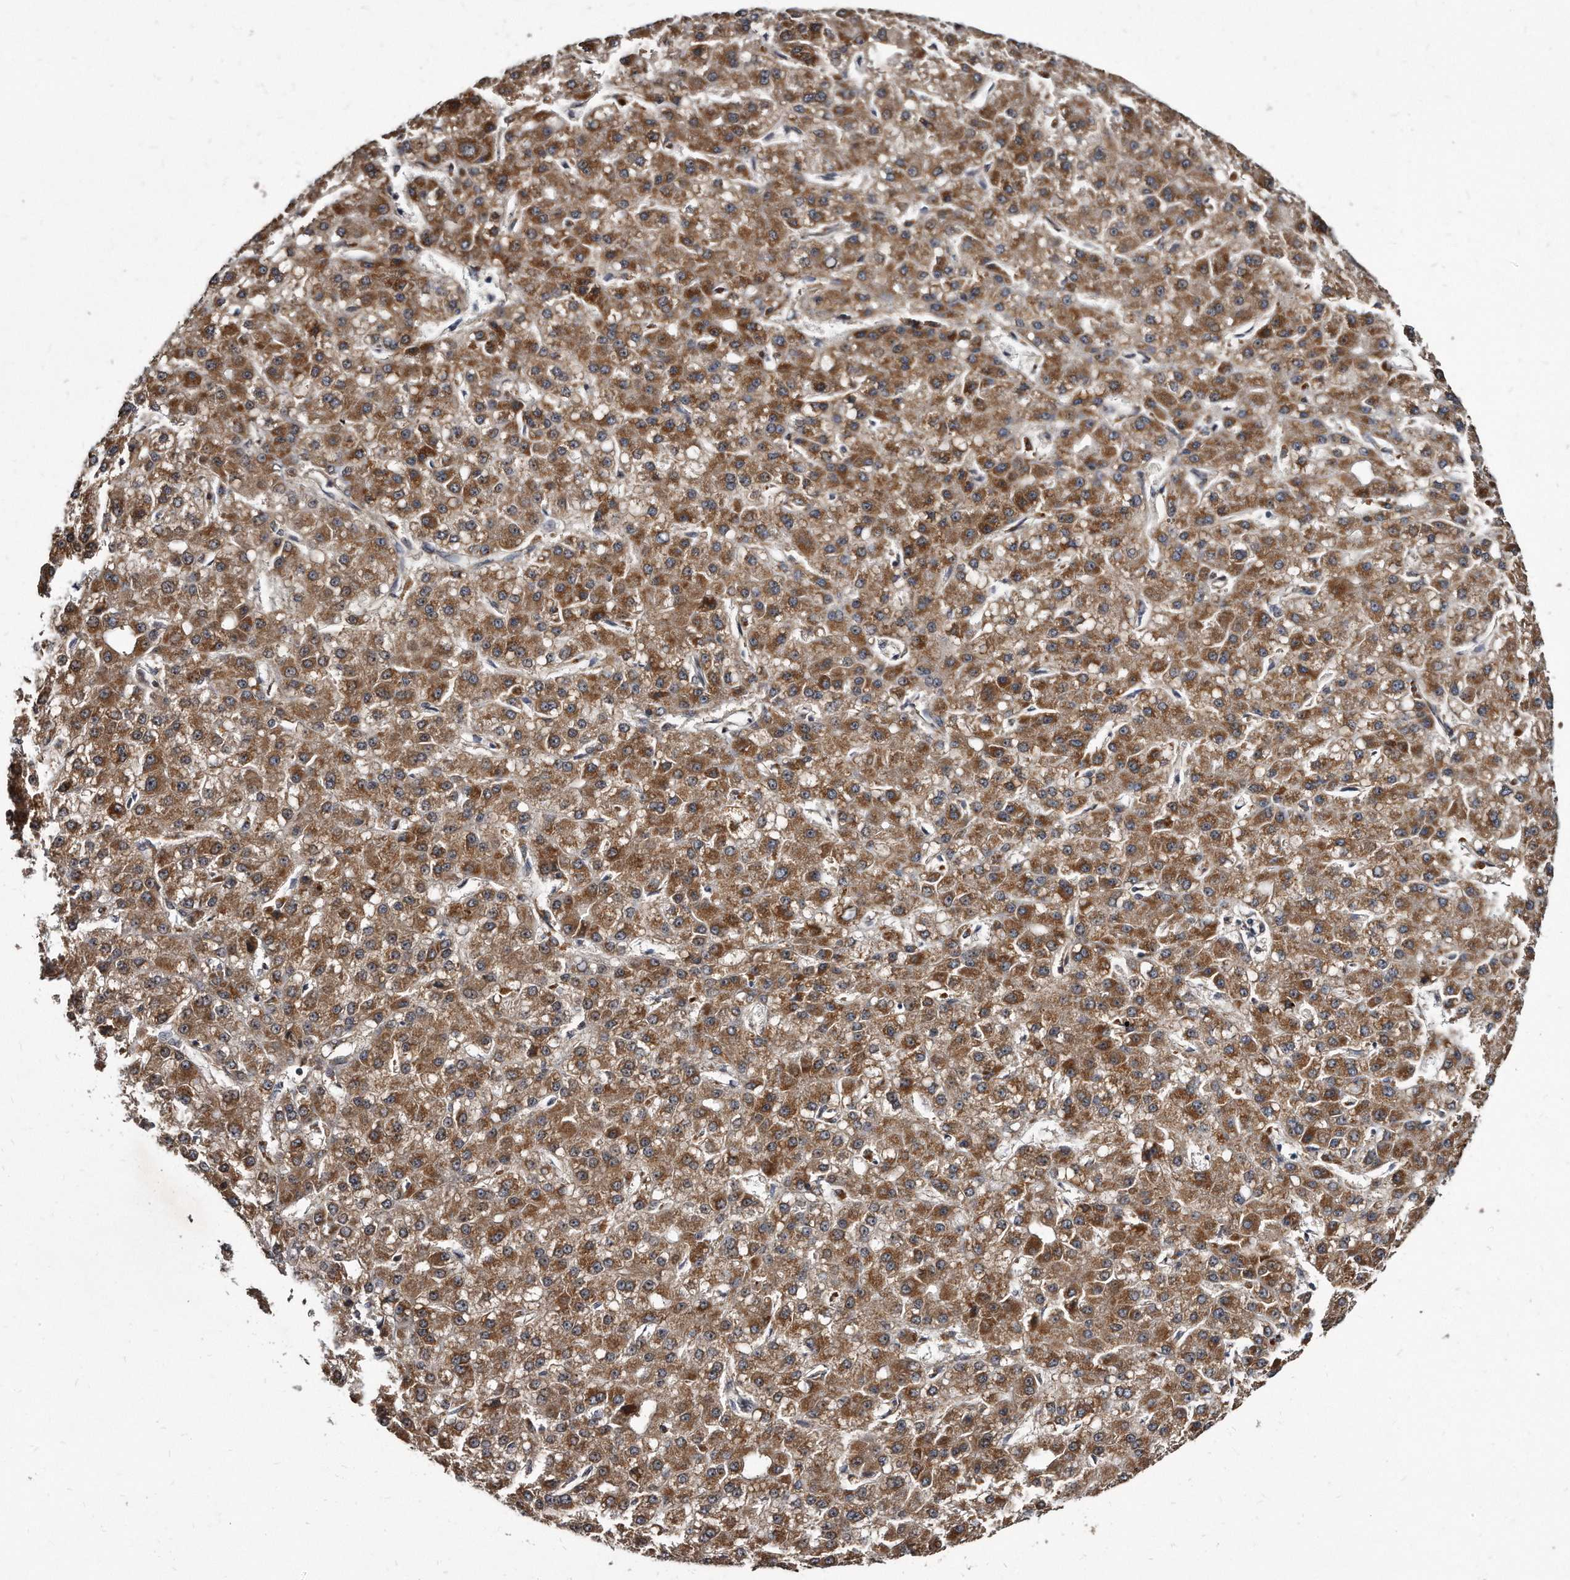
{"staining": {"intensity": "moderate", "quantity": ">75%", "location": "cytoplasmic/membranous"}, "tissue": "liver cancer", "cell_type": "Tumor cells", "image_type": "cancer", "snomed": [{"axis": "morphology", "description": "Carcinoma, Hepatocellular, NOS"}, {"axis": "topography", "description": "Liver"}], "caption": "Immunohistochemistry (IHC) image of neoplastic tissue: liver cancer (hepatocellular carcinoma) stained using immunohistochemistry (IHC) reveals medium levels of moderate protein expression localized specifically in the cytoplasmic/membranous of tumor cells, appearing as a cytoplasmic/membranous brown color.", "gene": "FAM136A", "patient": {"sex": "male", "age": 67}}